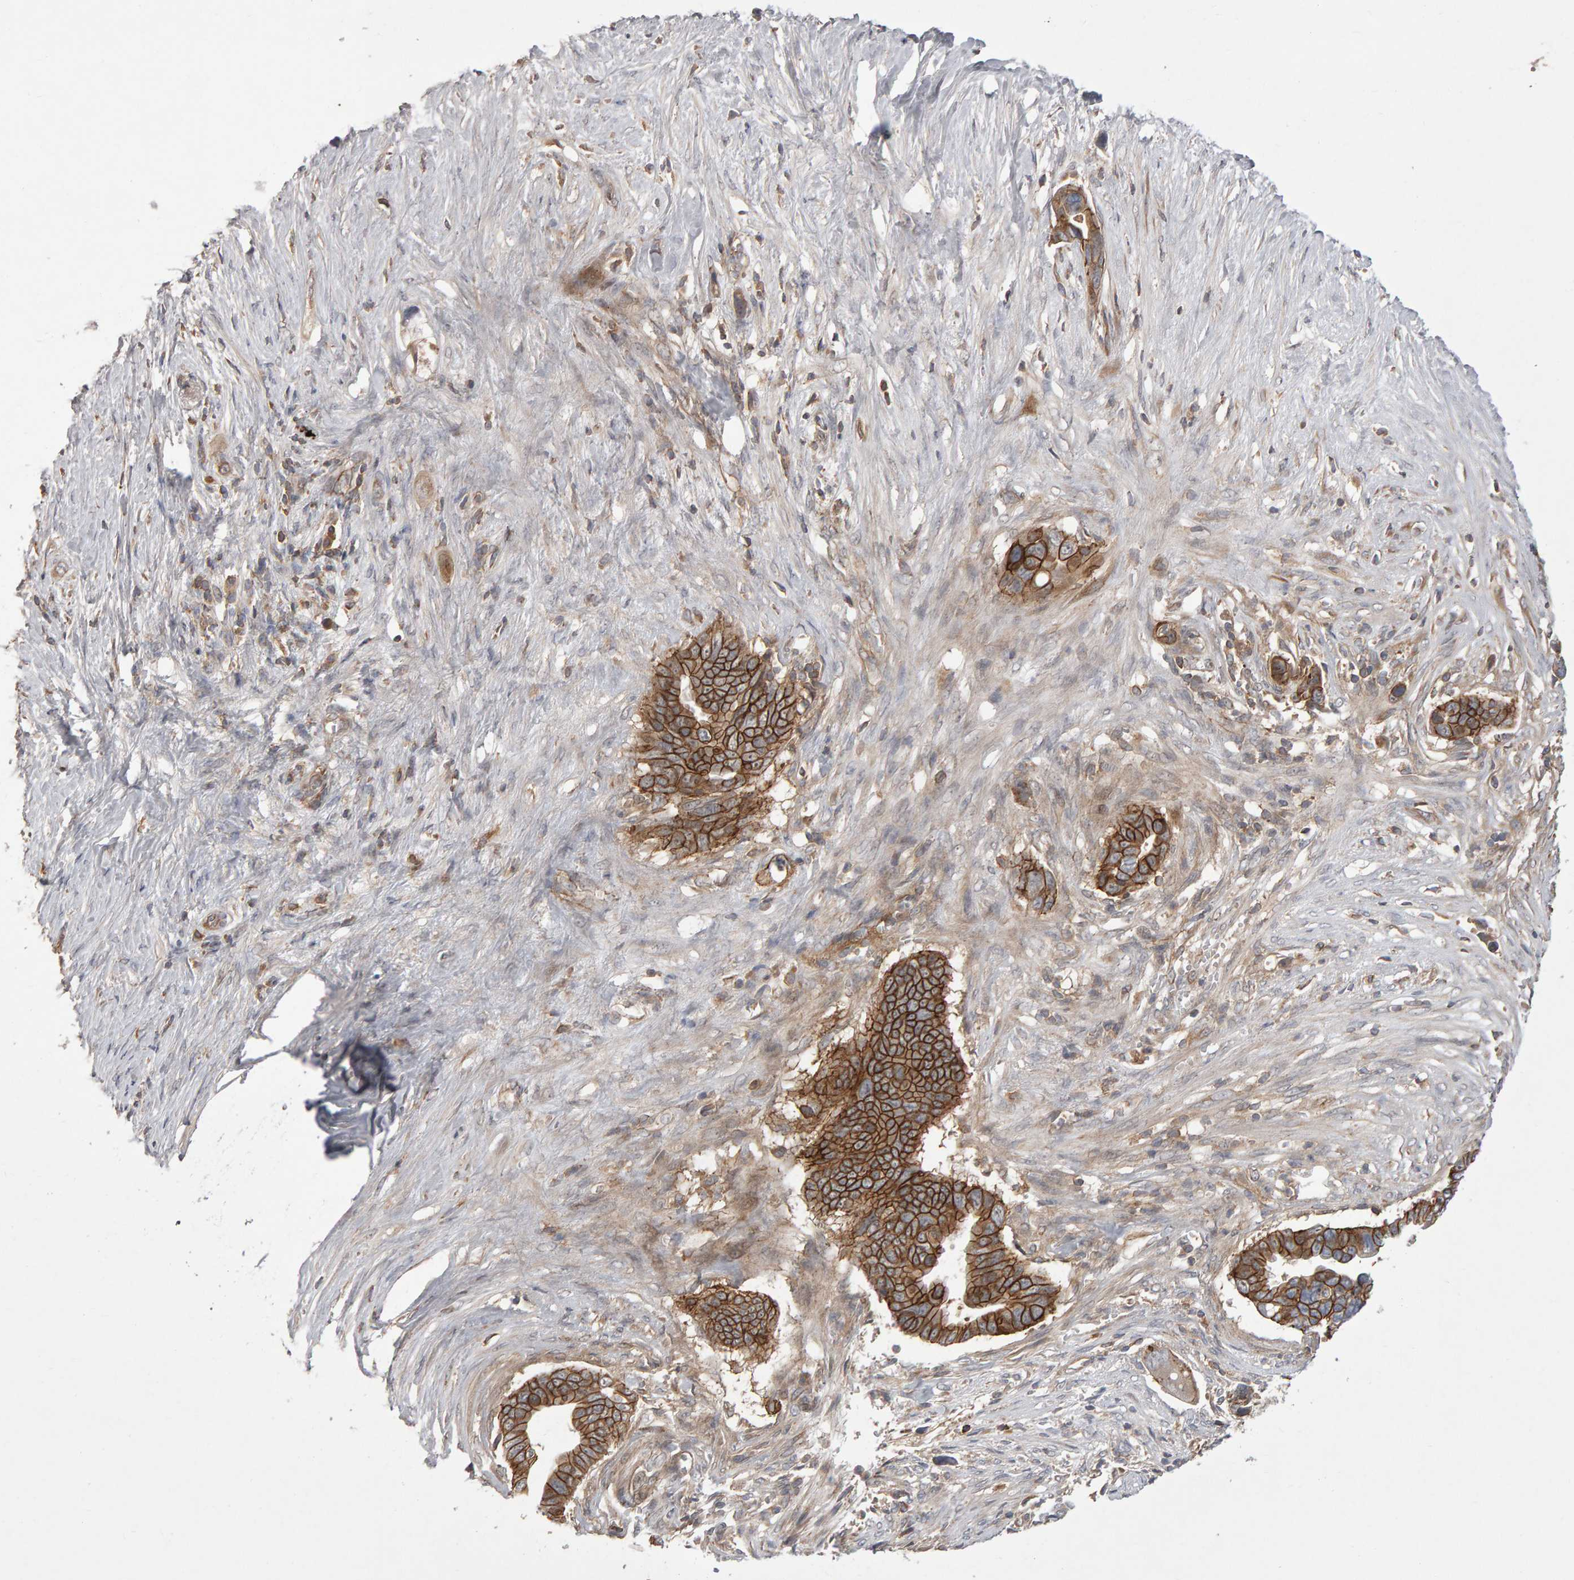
{"staining": {"intensity": "strong", "quantity": ">75%", "location": "cytoplasmic/membranous"}, "tissue": "pancreatic cancer", "cell_type": "Tumor cells", "image_type": "cancer", "snomed": [{"axis": "morphology", "description": "Adenocarcinoma, NOS"}, {"axis": "topography", "description": "Pancreas"}], "caption": "Protein positivity by IHC exhibits strong cytoplasmic/membranous expression in approximately >75% of tumor cells in pancreatic adenocarcinoma. (Stains: DAB (3,3'-diaminobenzidine) in brown, nuclei in blue, Microscopy: brightfield microscopy at high magnification).", "gene": "PGS1", "patient": {"sex": "female", "age": 72}}